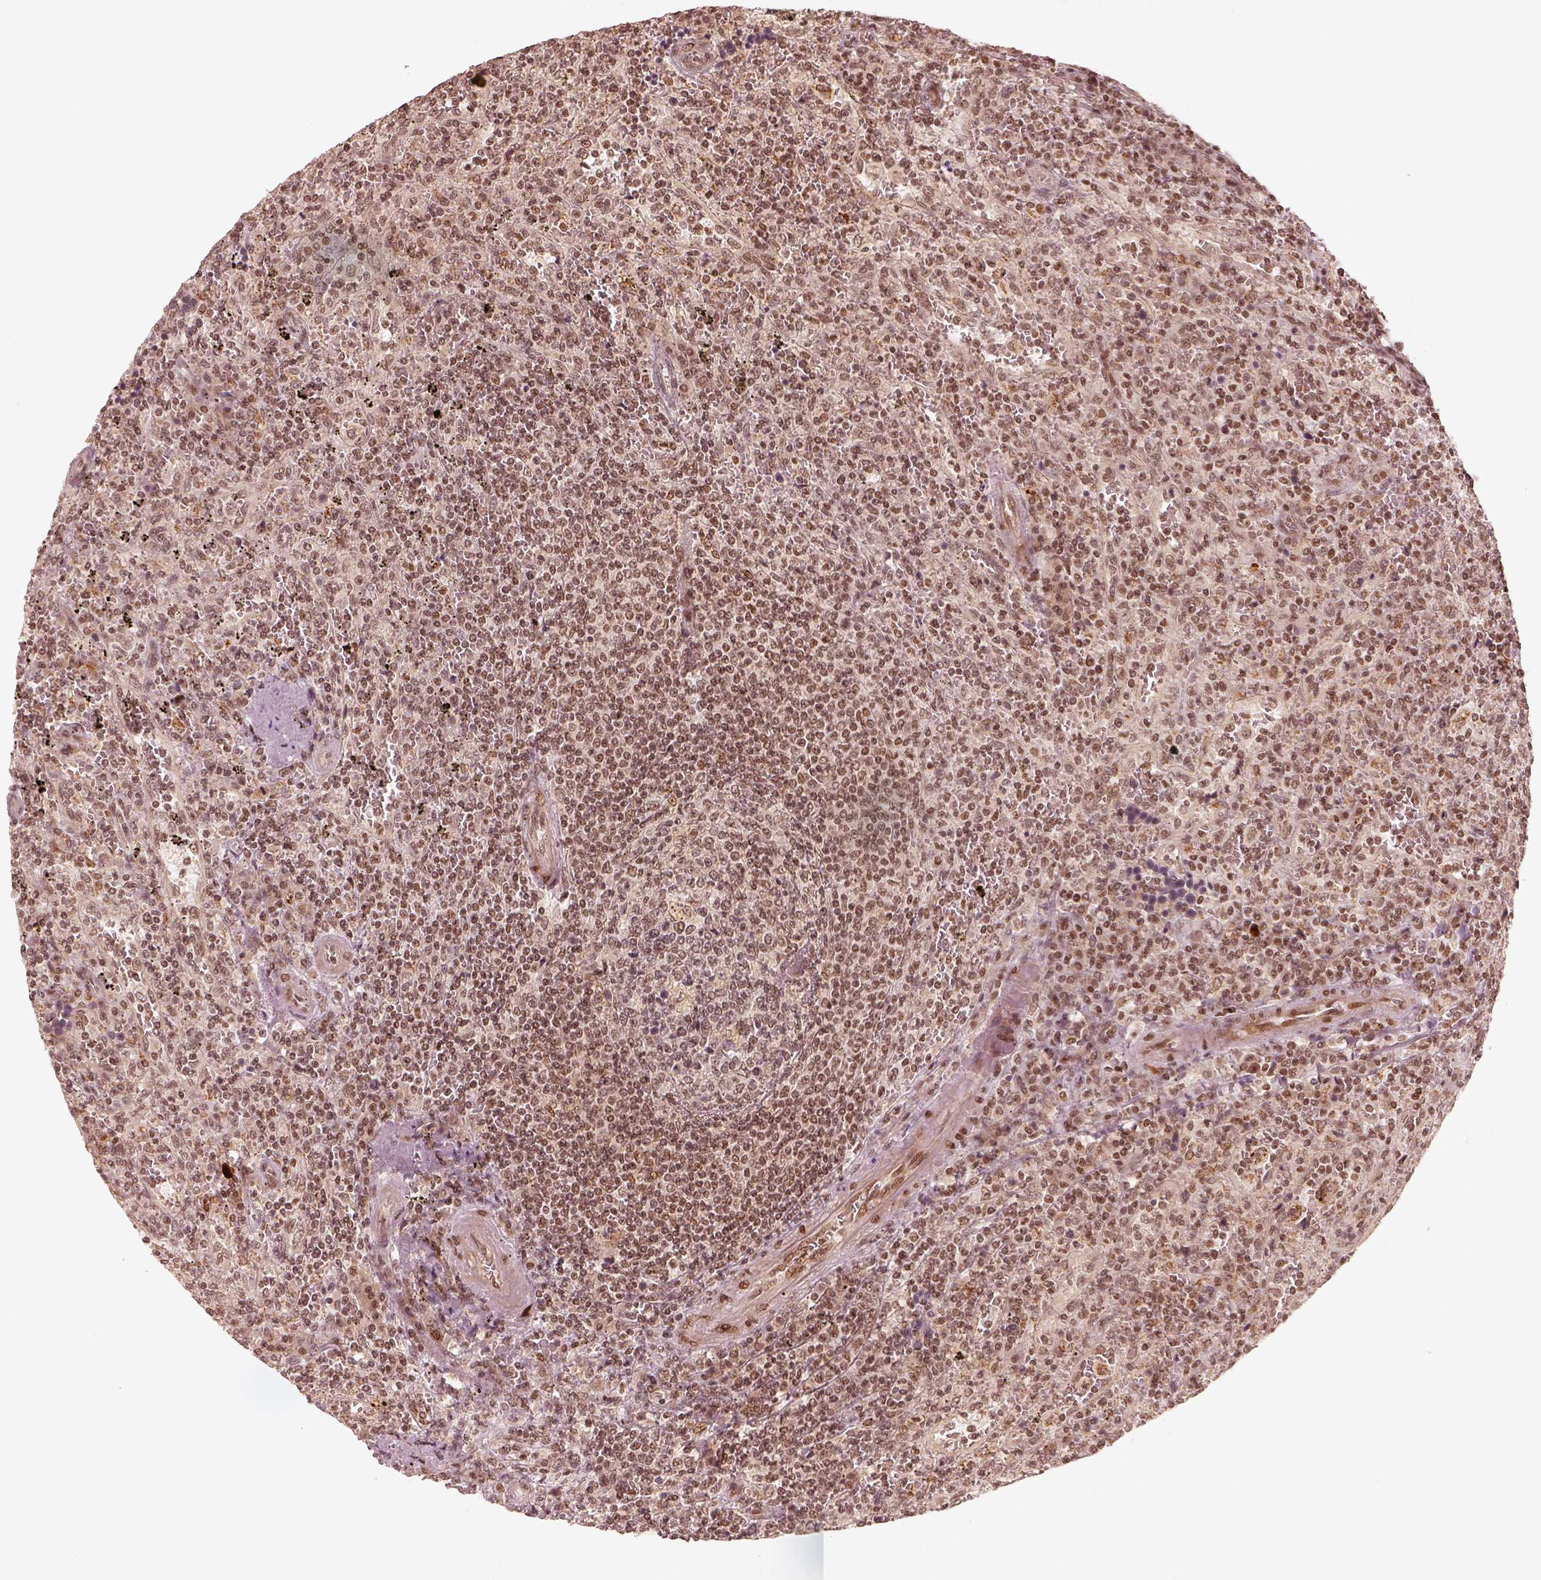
{"staining": {"intensity": "moderate", "quantity": "<25%", "location": "nuclear"}, "tissue": "lymphoma", "cell_type": "Tumor cells", "image_type": "cancer", "snomed": [{"axis": "morphology", "description": "Malignant lymphoma, non-Hodgkin's type, Low grade"}, {"axis": "topography", "description": "Spleen"}], "caption": "Immunohistochemistry (IHC) of low-grade malignant lymphoma, non-Hodgkin's type exhibits low levels of moderate nuclear staining in about <25% of tumor cells. The staining is performed using DAB (3,3'-diaminobenzidine) brown chromogen to label protein expression. The nuclei are counter-stained blue using hematoxylin.", "gene": "GMEB2", "patient": {"sex": "male", "age": 62}}